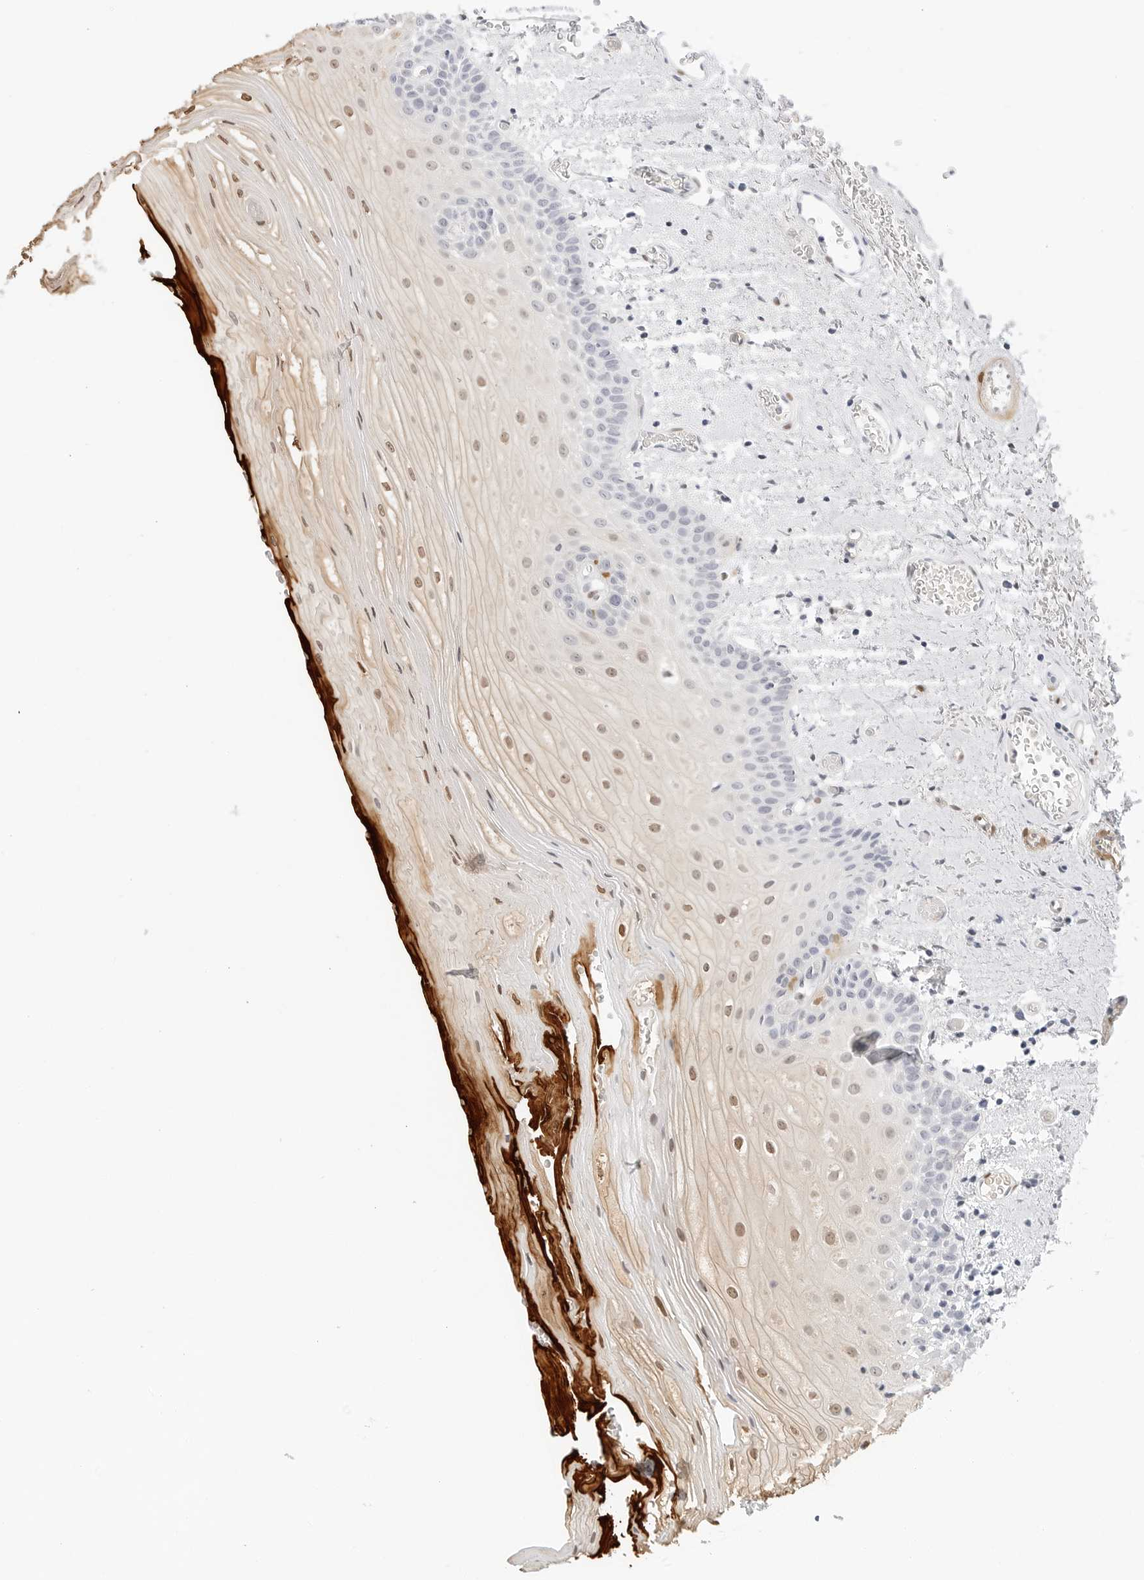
{"staining": {"intensity": "strong", "quantity": "<25%", "location": "cytoplasmic/membranous,nuclear"}, "tissue": "oral mucosa", "cell_type": "Squamous epithelial cells", "image_type": "normal", "snomed": [{"axis": "morphology", "description": "Normal tissue, NOS"}, {"axis": "topography", "description": "Oral tissue"}], "caption": "Oral mucosa was stained to show a protein in brown. There is medium levels of strong cytoplasmic/membranous,nuclear positivity in approximately <25% of squamous epithelial cells. (DAB IHC, brown staining for protein, blue staining for nuclei).", "gene": "SPIDR", "patient": {"sex": "male", "age": 52}}